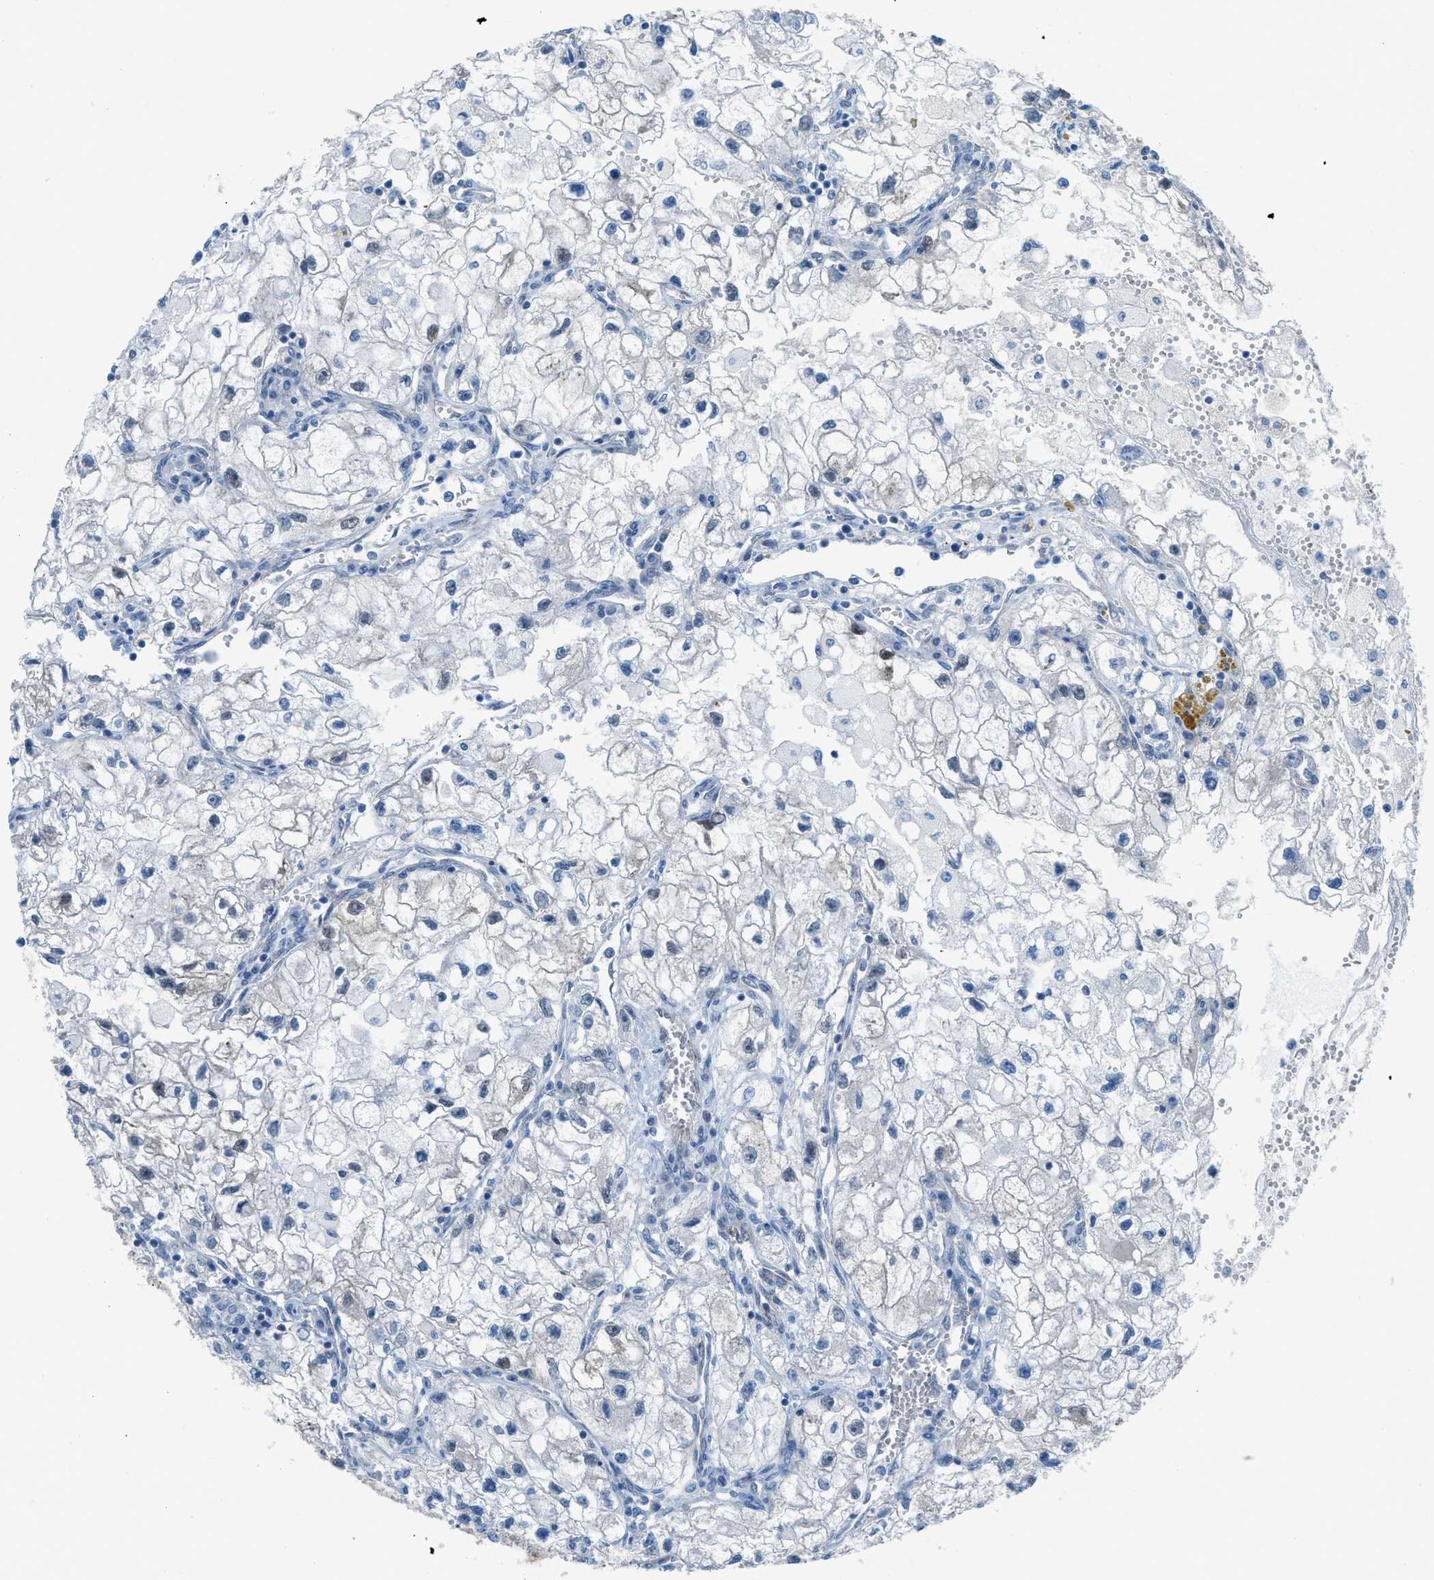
{"staining": {"intensity": "negative", "quantity": "none", "location": "none"}, "tissue": "renal cancer", "cell_type": "Tumor cells", "image_type": "cancer", "snomed": [{"axis": "morphology", "description": "Adenocarcinoma, NOS"}, {"axis": "topography", "description": "Kidney"}], "caption": "This is an IHC image of human renal cancer. There is no staining in tumor cells.", "gene": "PRKN", "patient": {"sex": "female", "age": 70}}